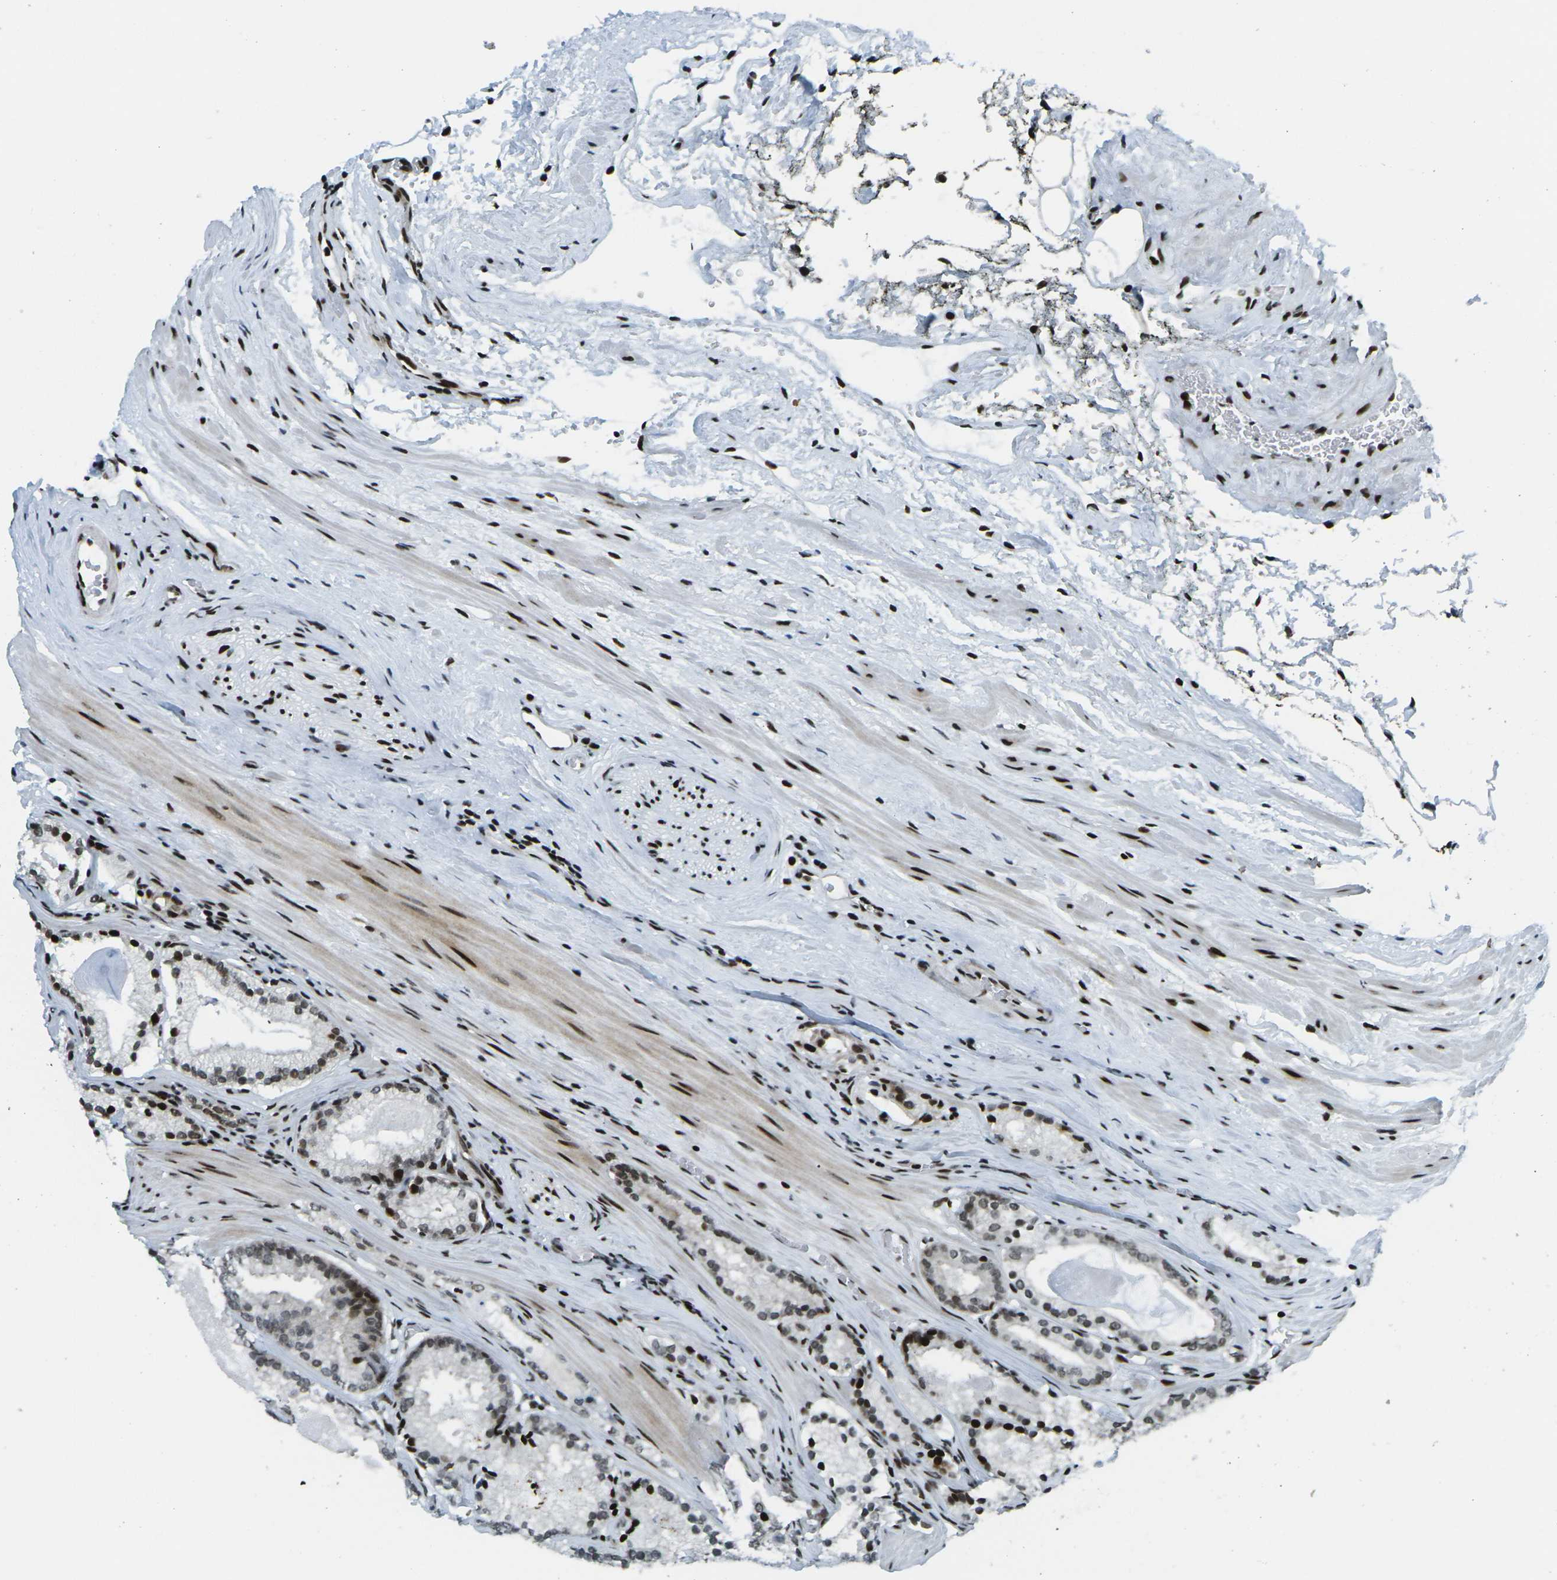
{"staining": {"intensity": "moderate", "quantity": ">75%", "location": "nuclear"}, "tissue": "prostate cancer", "cell_type": "Tumor cells", "image_type": "cancer", "snomed": [{"axis": "morphology", "description": "Adenocarcinoma, Low grade"}, {"axis": "topography", "description": "Prostate"}], "caption": "About >75% of tumor cells in human adenocarcinoma (low-grade) (prostate) display moderate nuclear protein expression as visualized by brown immunohistochemical staining.", "gene": "H3-3A", "patient": {"sex": "male", "age": 59}}